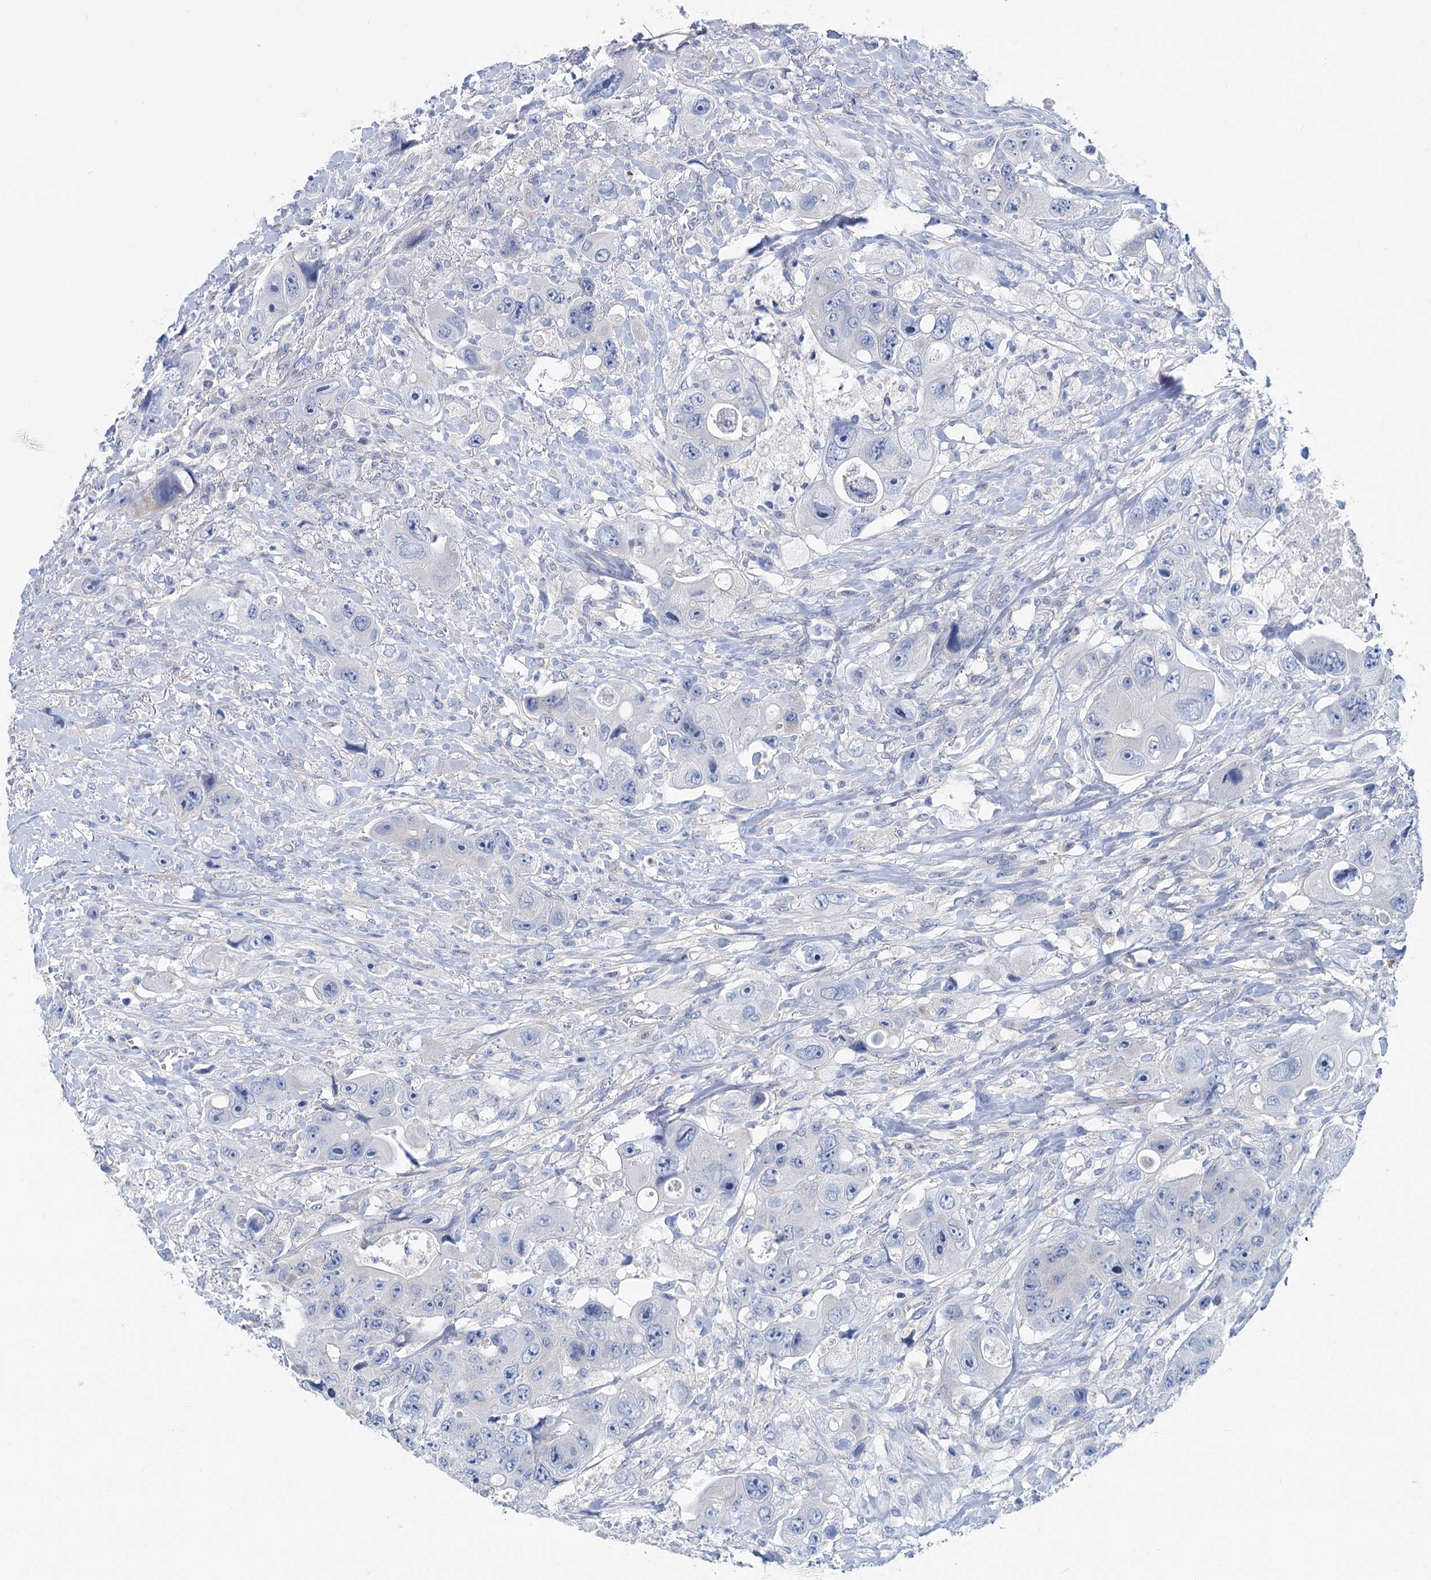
{"staining": {"intensity": "negative", "quantity": "none", "location": "none"}, "tissue": "colorectal cancer", "cell_type": "Tumor cells", "image_type": "cancer", "snomed": [{"axis": "morphology", "description": "Adenocarcinoma, NOS"}, {"axis": "topography", "description": "Colon"}], "caption": "Tumor cells show no significant protein positivity in colorectal cancer. Nuclei are stained in blue.", "gene": "CHDH", "patient": {"sex": "female", "age": 46}}